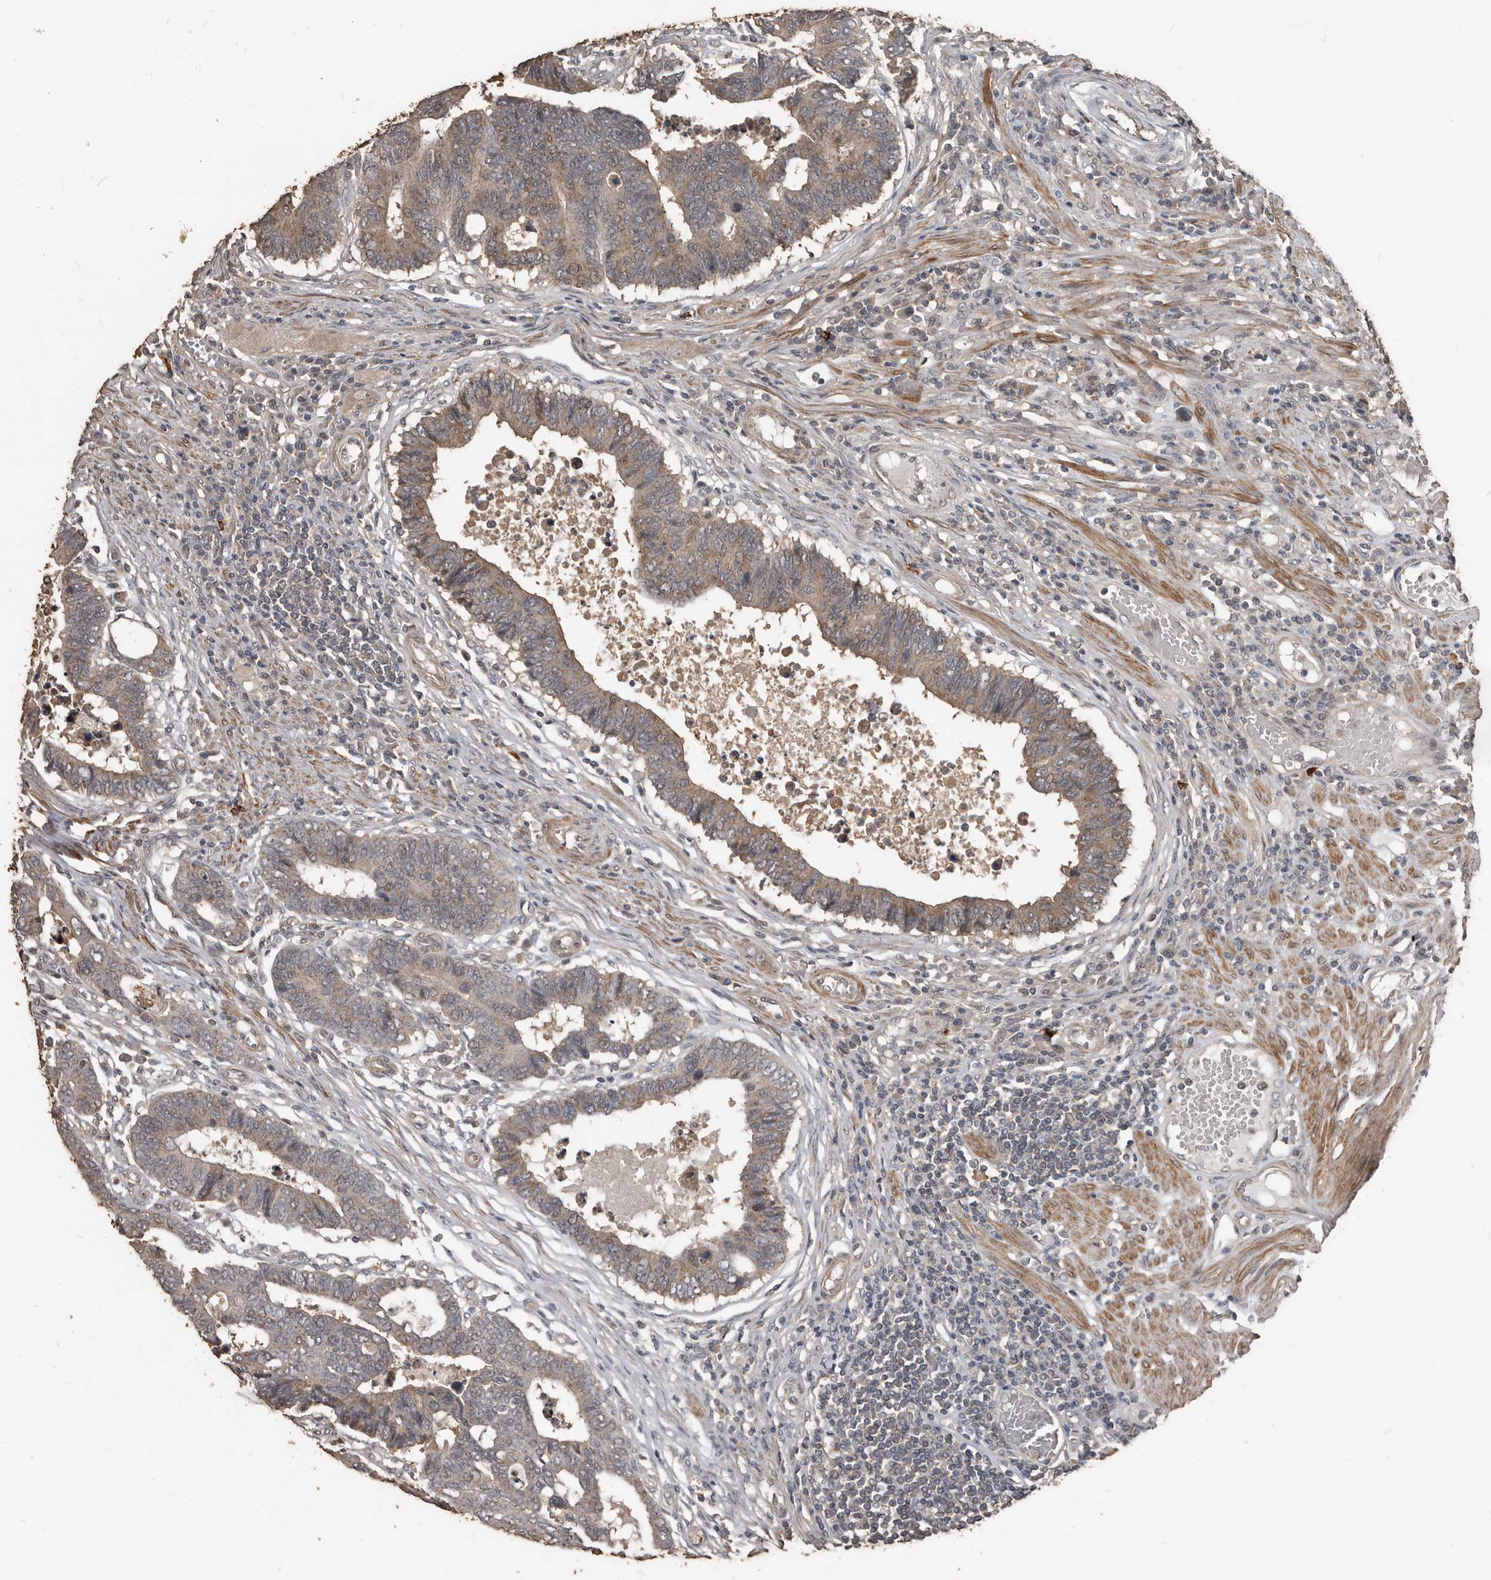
{"staining": {"intensity": "weak", "quantity": ">75%", "location": "cytoplasmic/membranous"}, "tissue": "colorectal cancer", "cell_type": "Tumor cells", "image_type": "cancer", "snomed": [{"axis": "morphology", "description": "Adenocarcinoma, NOS"}, {"axis": "topography", "description": "Rectum"}], "caption": "Weak cytoplasmic/membranous staining is appreciated in approximately >75% of tumor cells in colorectal cancer. Ihc stains the protein of interest in brown and the nuclei are stained blue.", "gene": "BAMBI", "patient": {"sex": "male", "age": 84}}